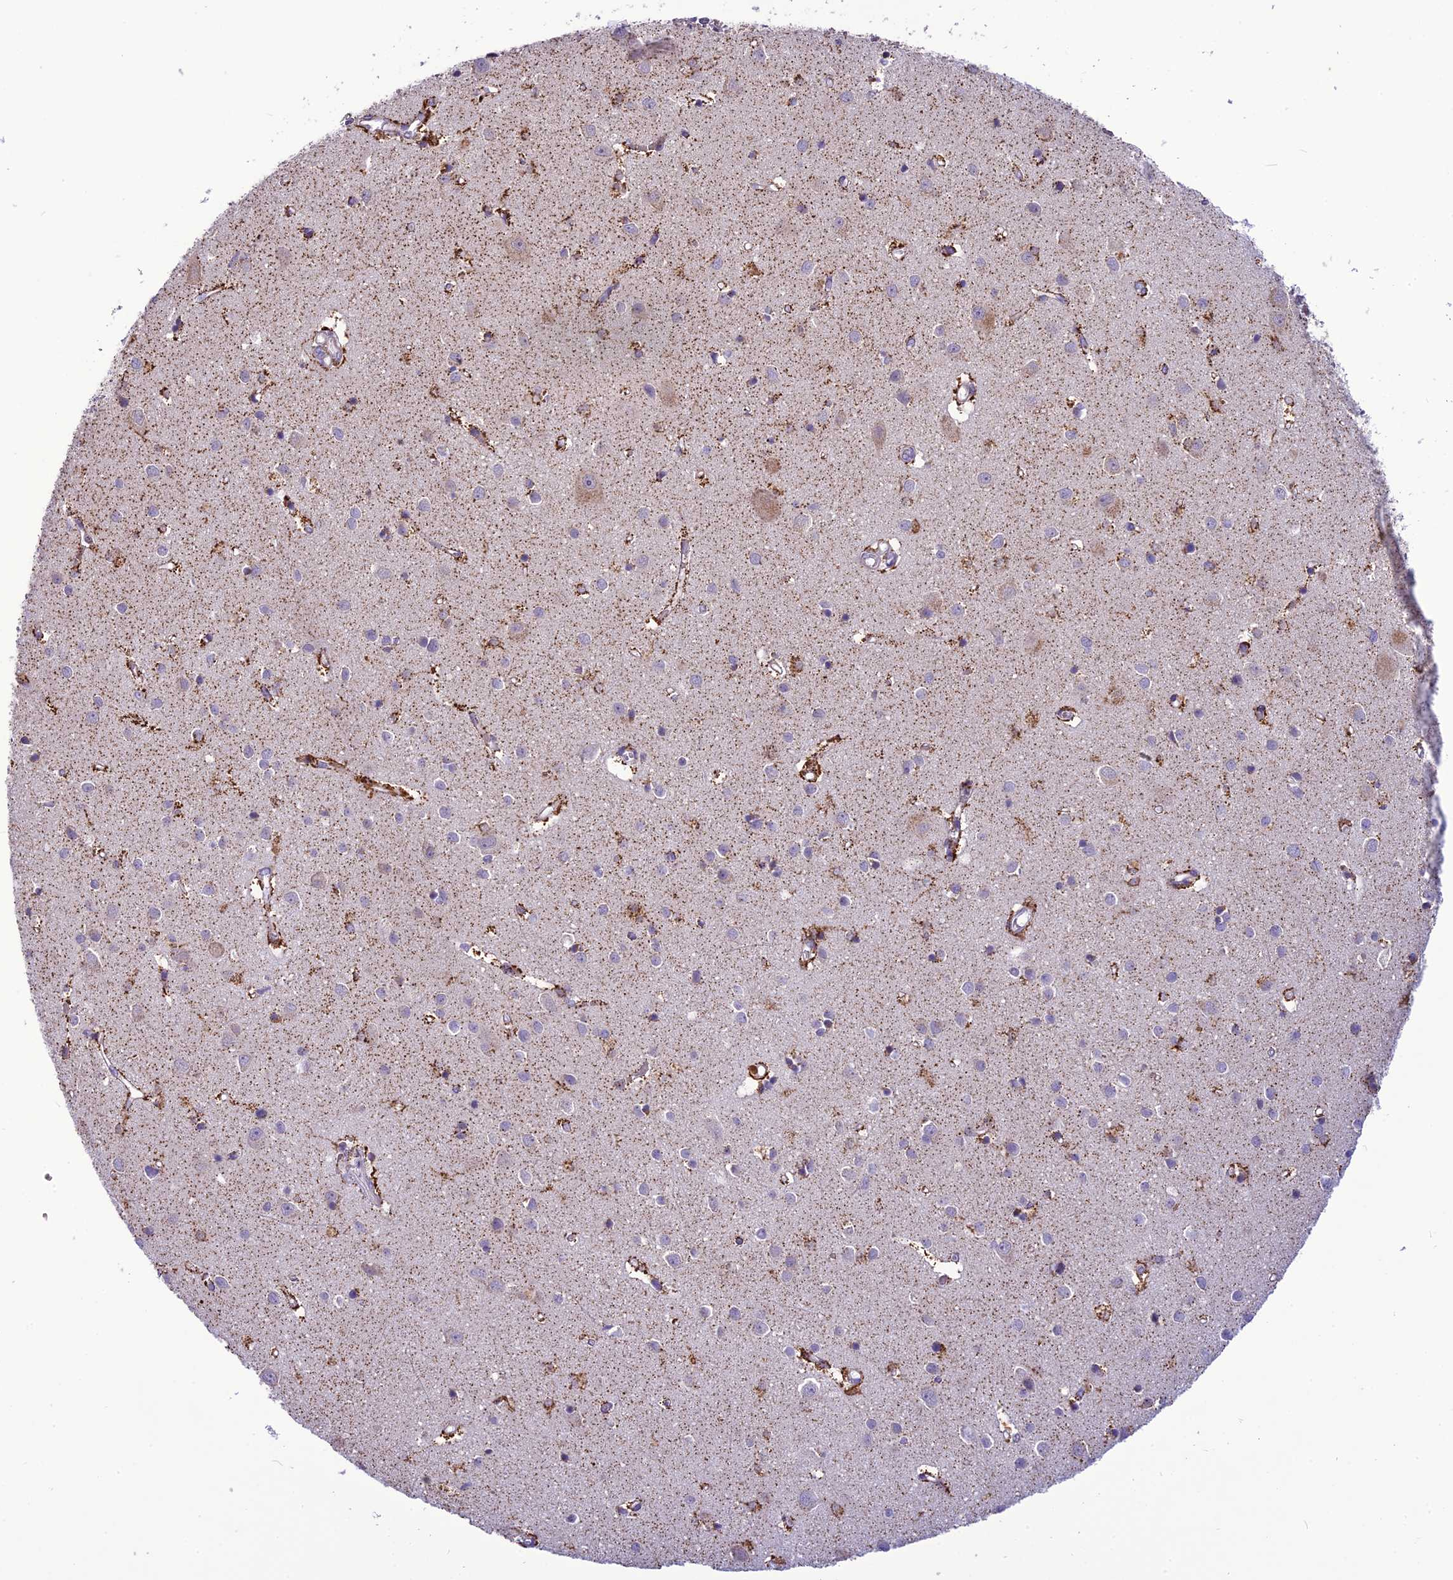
{"staining": {"intensity": "weak", "quantity": ">75%", "location": "cytoplasmic/membranous"}, "tissue": "cerebral cortex", "cell_type": "Endothelial cells", "image_type": "normal", "snomed": [{"axis": "morphology", "description": "Normal tissue, NOS"}, {"axis": "topography", "description": "Cerebral cortex"}], "caption": "The histopathology image demonstrates immunohistochemical staining of unremarkable cerebral cortex. There is weak cytoplasmic/membranous staining is seen in about >75% of endothelial cells.", "gene": "PSMF1", "patient": {"sex": "female", "age": 64}}